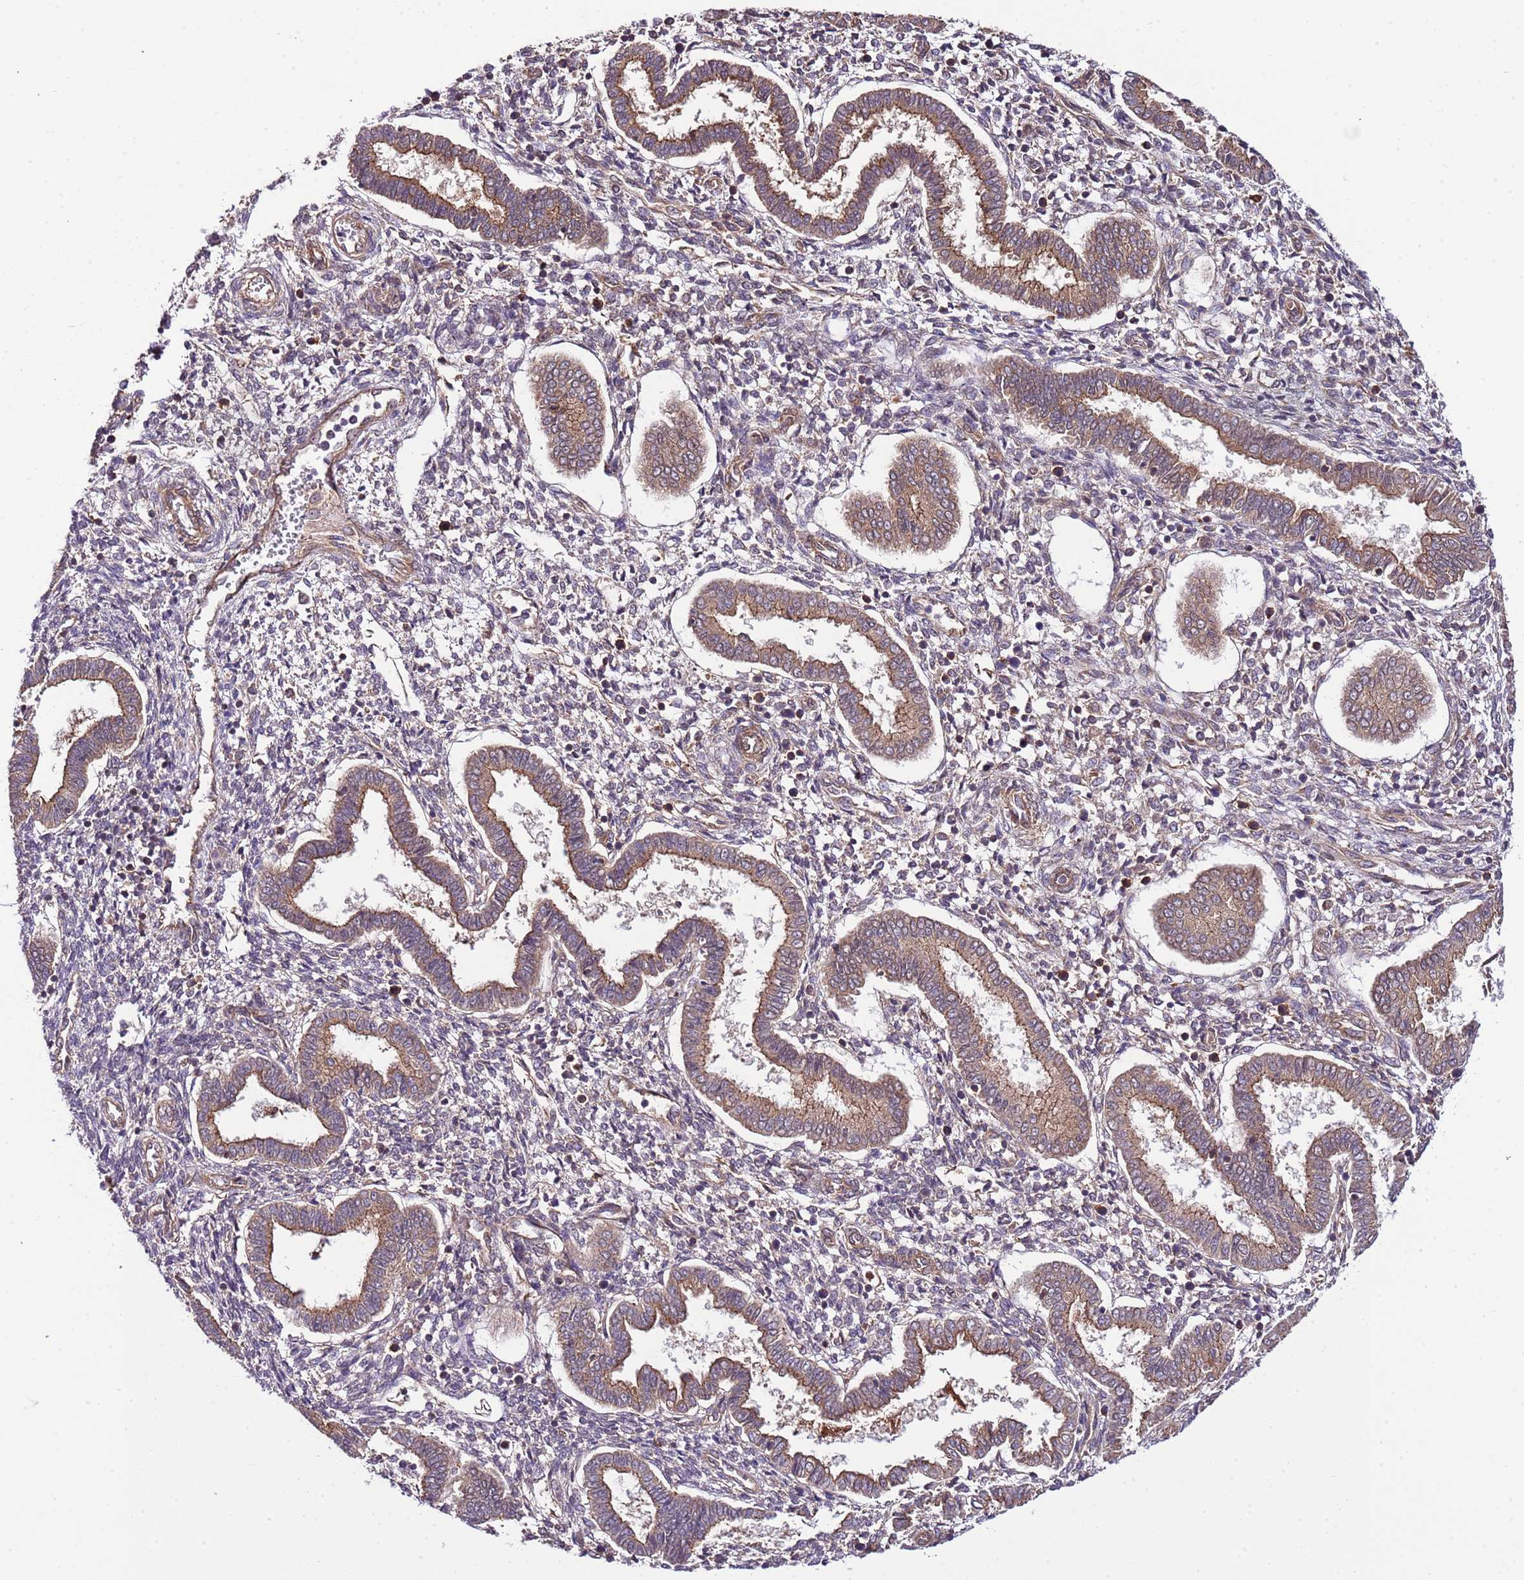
{"staining": {"intensity": "moderate", "quantity": "<25%", "location": "cytoplasmic/membranous"}, "tissue": "endometrium", "cell_type": "Cells in endometrial stroma", "image_type": "normal", "snomed": [{"axis": "morphology", "description": "Normal tissue, NOS"}, {"axis": "topography", "description": "Endometrium"}], "caption": "IHC (DAB) staining of unremarkable endometrium reveals moderate cytoplasmic/membranous protein staining in about <25% of cells in endometrial stroma. Nuclei are stained in blue.", "gene": "DONSON", "patient": {"sex": "female", "age": 24}}